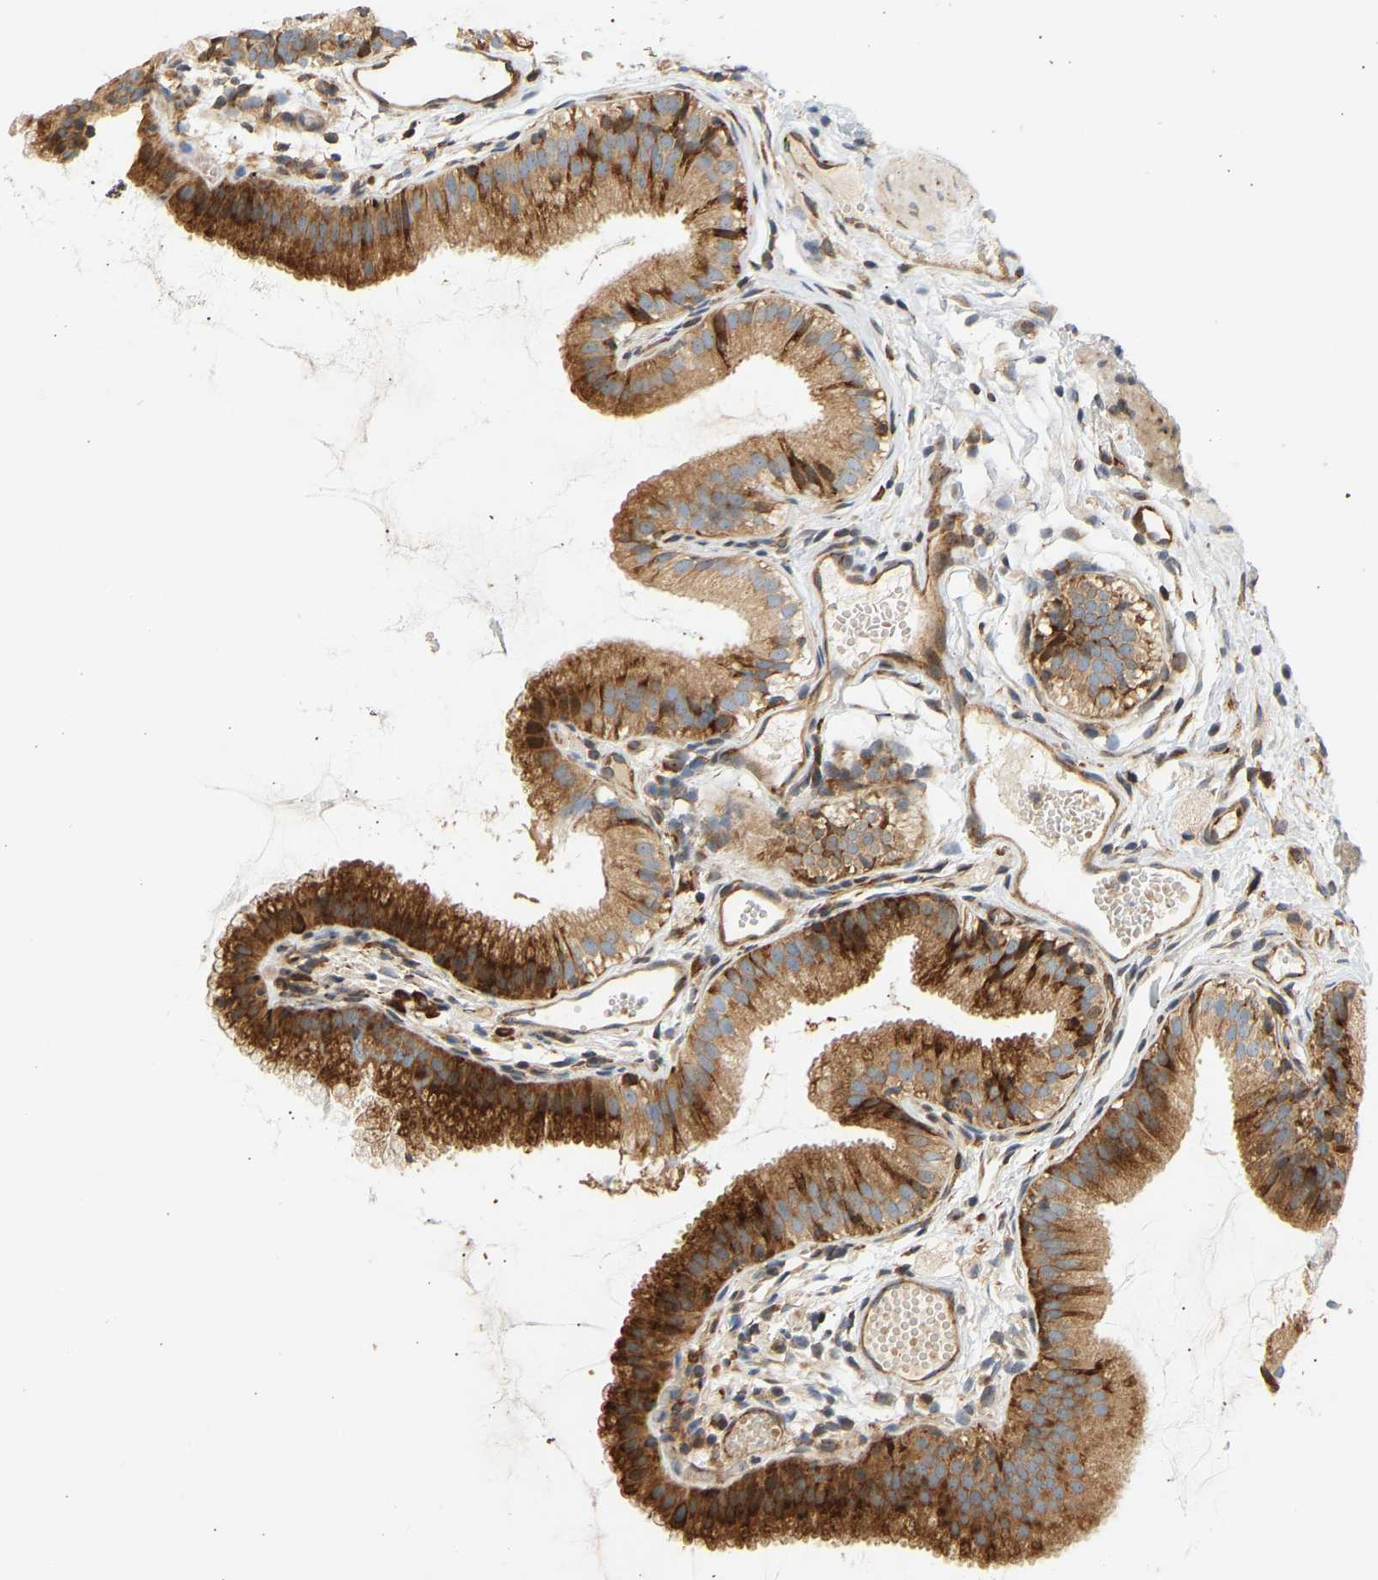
{"staining": {"intensity": "strong", "quantity": ">75%", "location": "cytoplasmic/membranous"}, "tissue": "gallbladder", "cell_type": "Glandular cells", "image_type": "normal", "snomed": [{"axis": "morphology", "description": "Normal tissue, NOS"}, {"axis": "topography", "description": "Gallbladder"}], "caption": "Immunohistochemical staining of benign gallbladder displays high levels of strong cytoplasmic/membranous expression in approximately >75% of glandular cells.", "gene": "RPS14", "patient": {"sex": "female", "age": 26}}